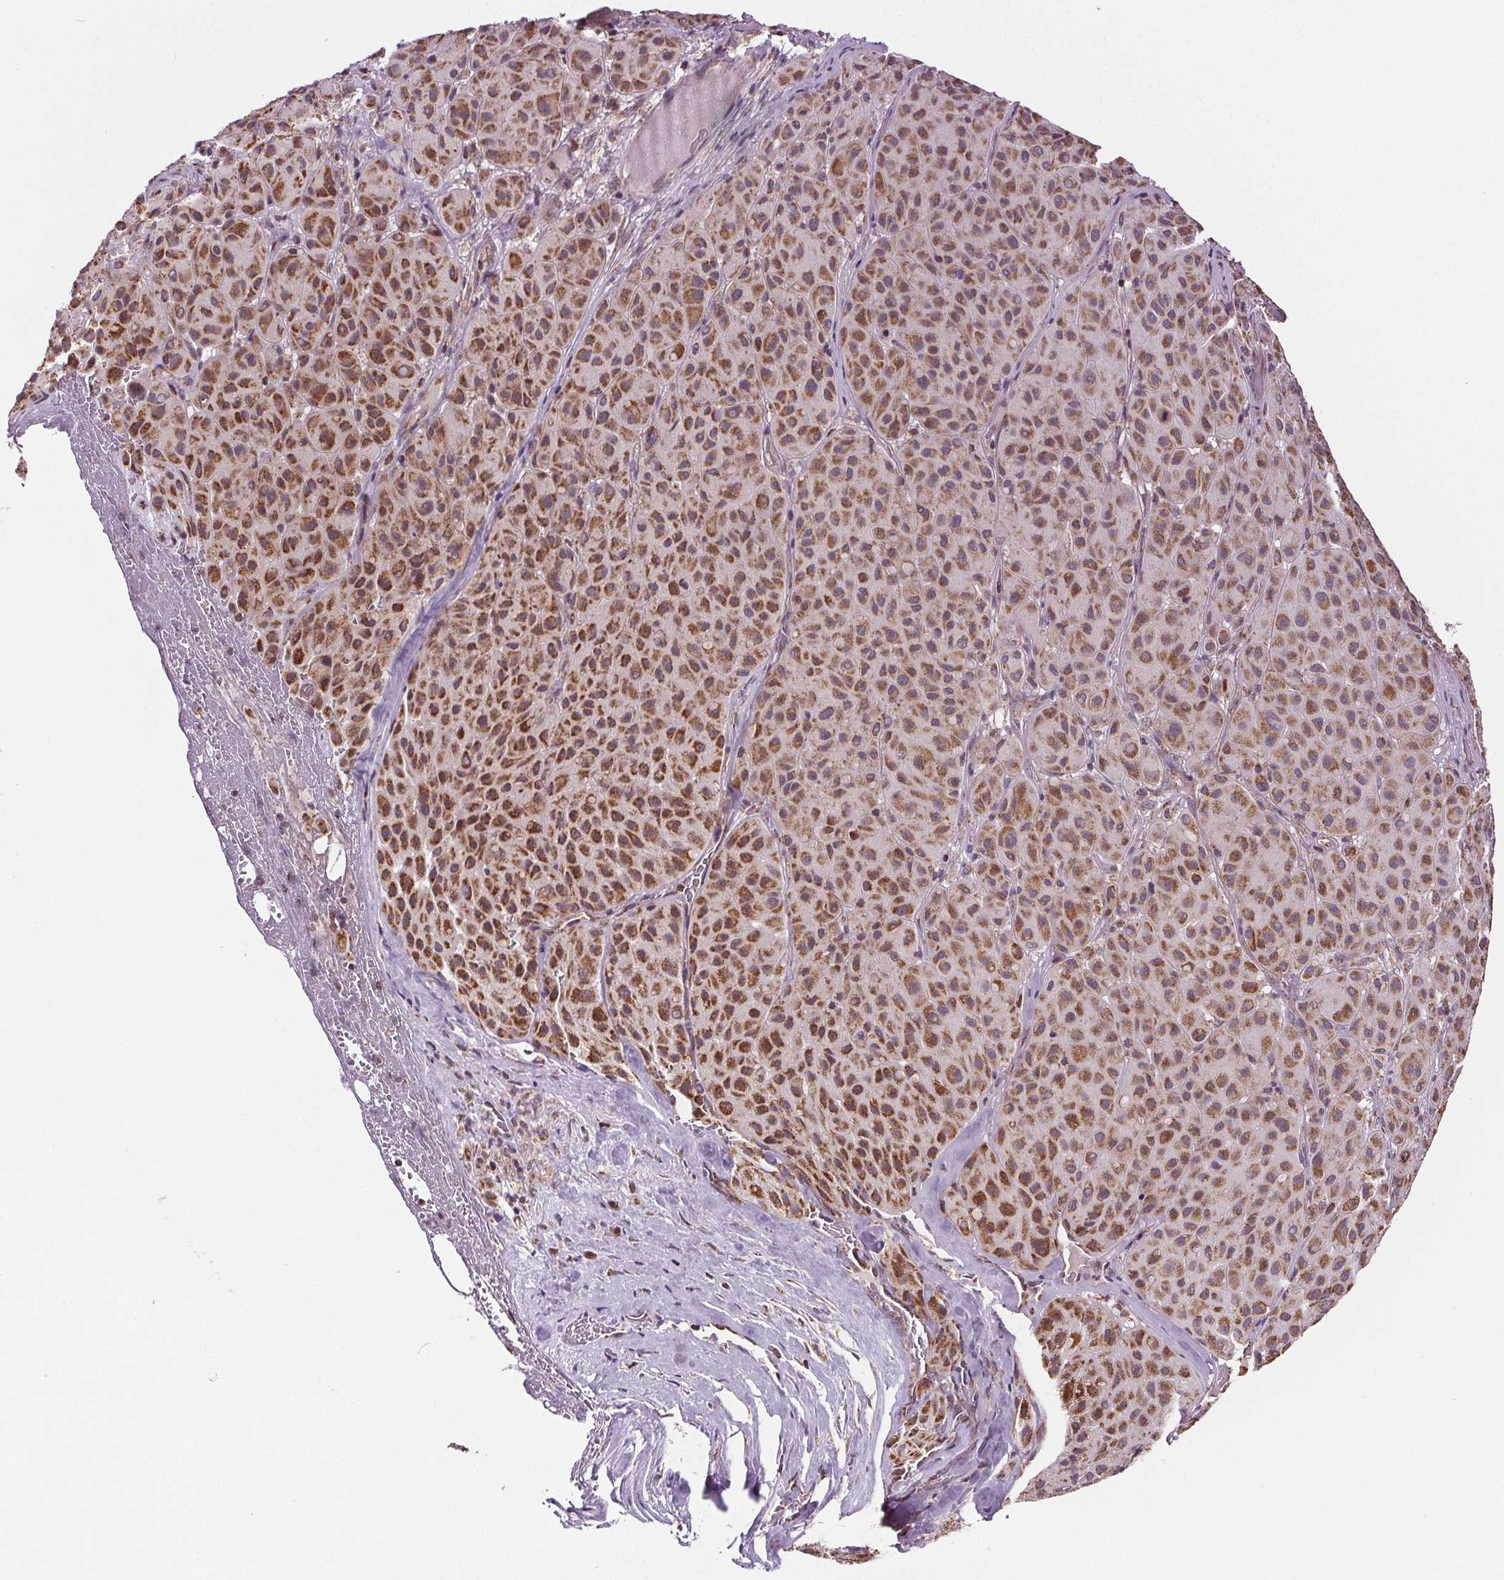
{"staining": {"intensity": "strong", "quantity": ">75%", "location": "cytoplasmic/membranous"}, "tissue": "melanoma", "cell_type": "Tumor cells", "image_type": "cancer", "snomed": [{"axis": "morphology", "description": "Malignant melanoma, Metastatic site"}, {"axis": "topography", "description": "Smooth muscle"}], "caption": "Malignant melanoma (metastatic site) was stained to show a protein in brown. There is high levels of strong cytoplasmic/membranous expression in approximately >75% of tumor cells. (brown staining indicates protein expression, while blue staining denotes nuclei).", "gene": "SUCLA2", "patient": {"sex": "male", "age": 41}}